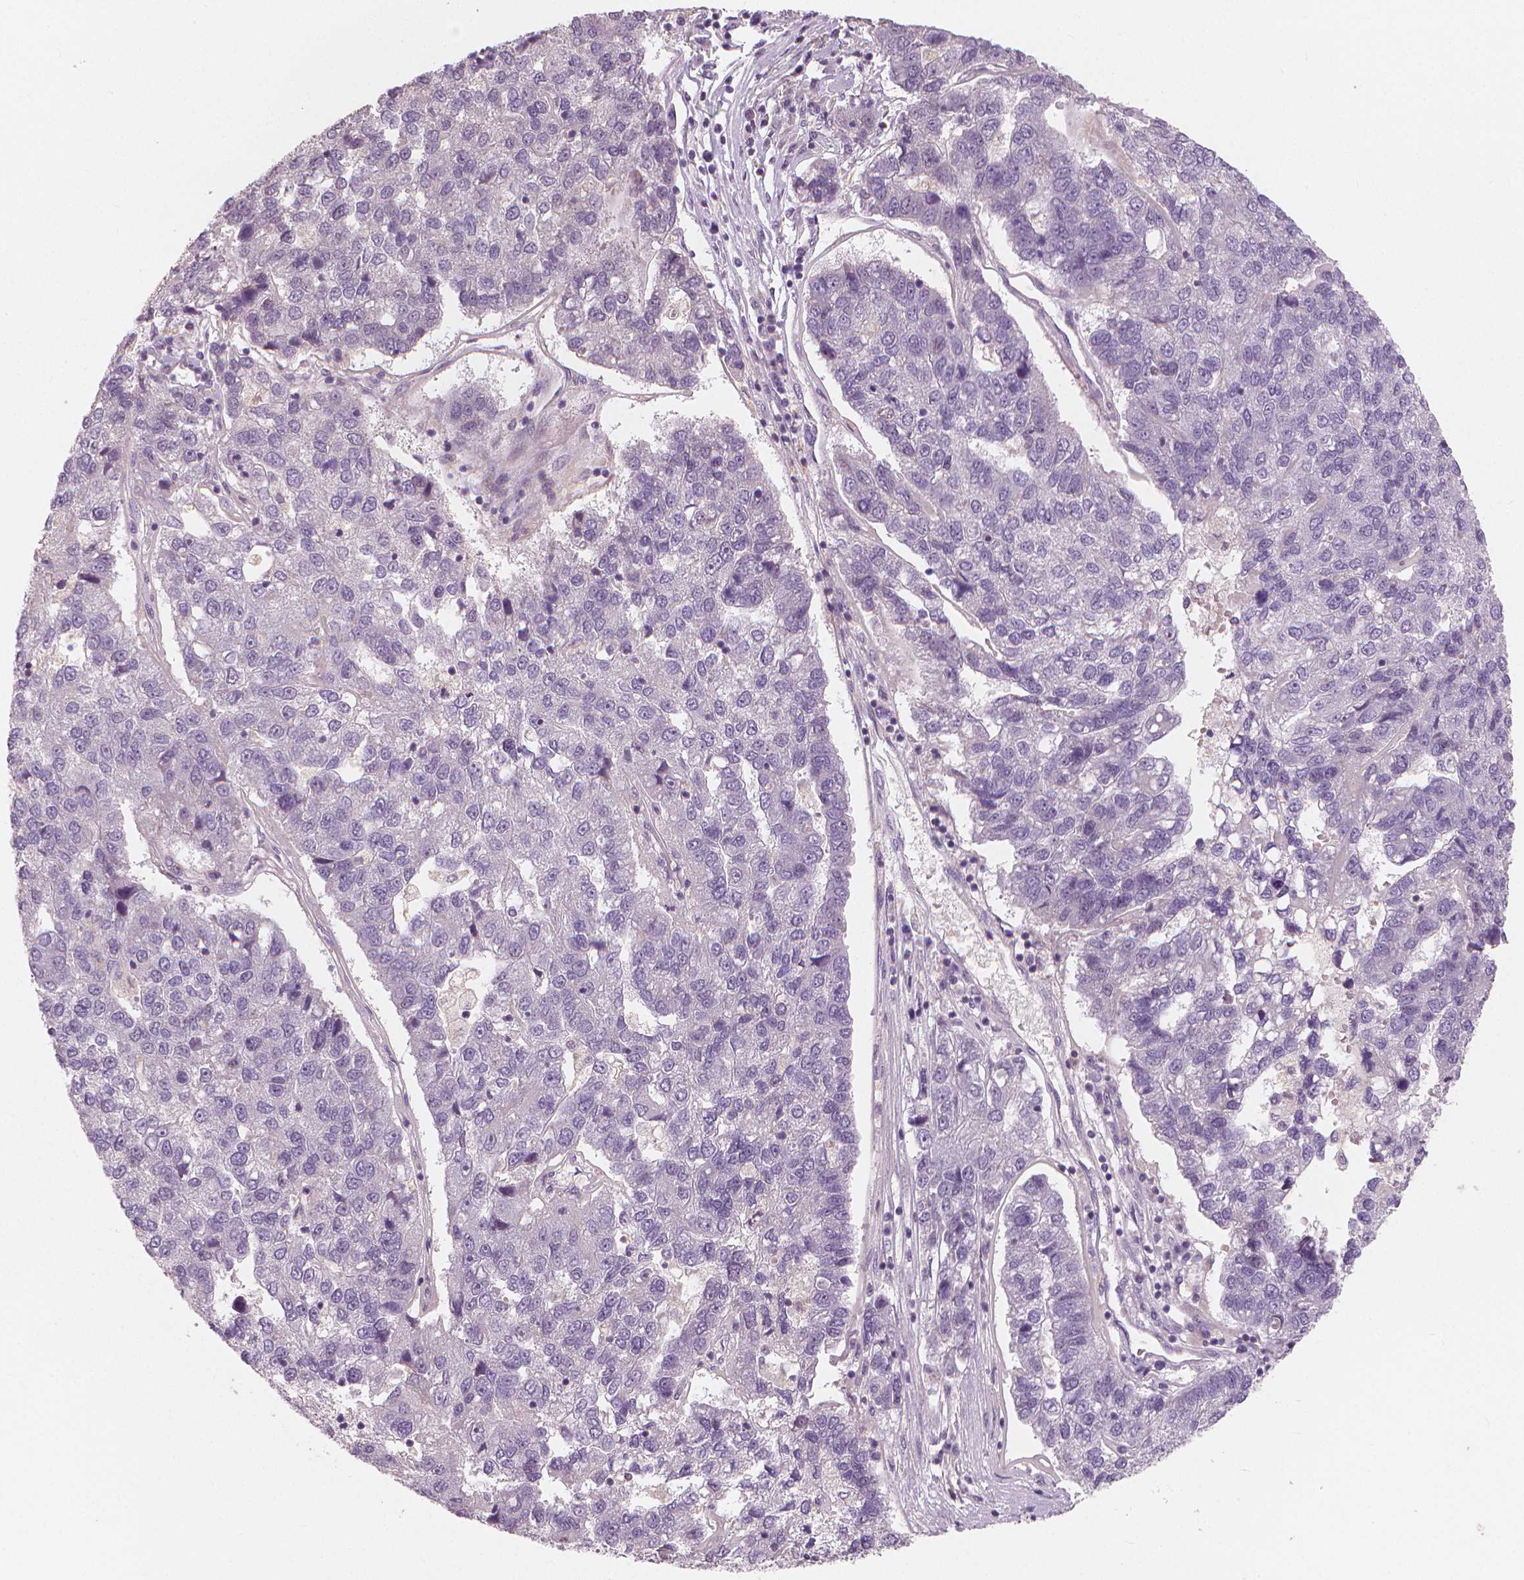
{"staining": {"intensity": "negative", "quantity": "none", "location": "none"}, "tissue": "pancreatic cancer", "cell_type": "Tumor cells", "image_type": "cancer", "snomed": [{"axis": "morphology", "description": "Adenocarcinoma, NOS"}, {"axis": "topography", "description": "Pancreas"}], "caption": "A photomicrograph of pancreatic cancer stained for a protein reveals no brown staining in tumor cells.", "gene": "RNASE7", "patient": {"sex": "female", "age": 61}}